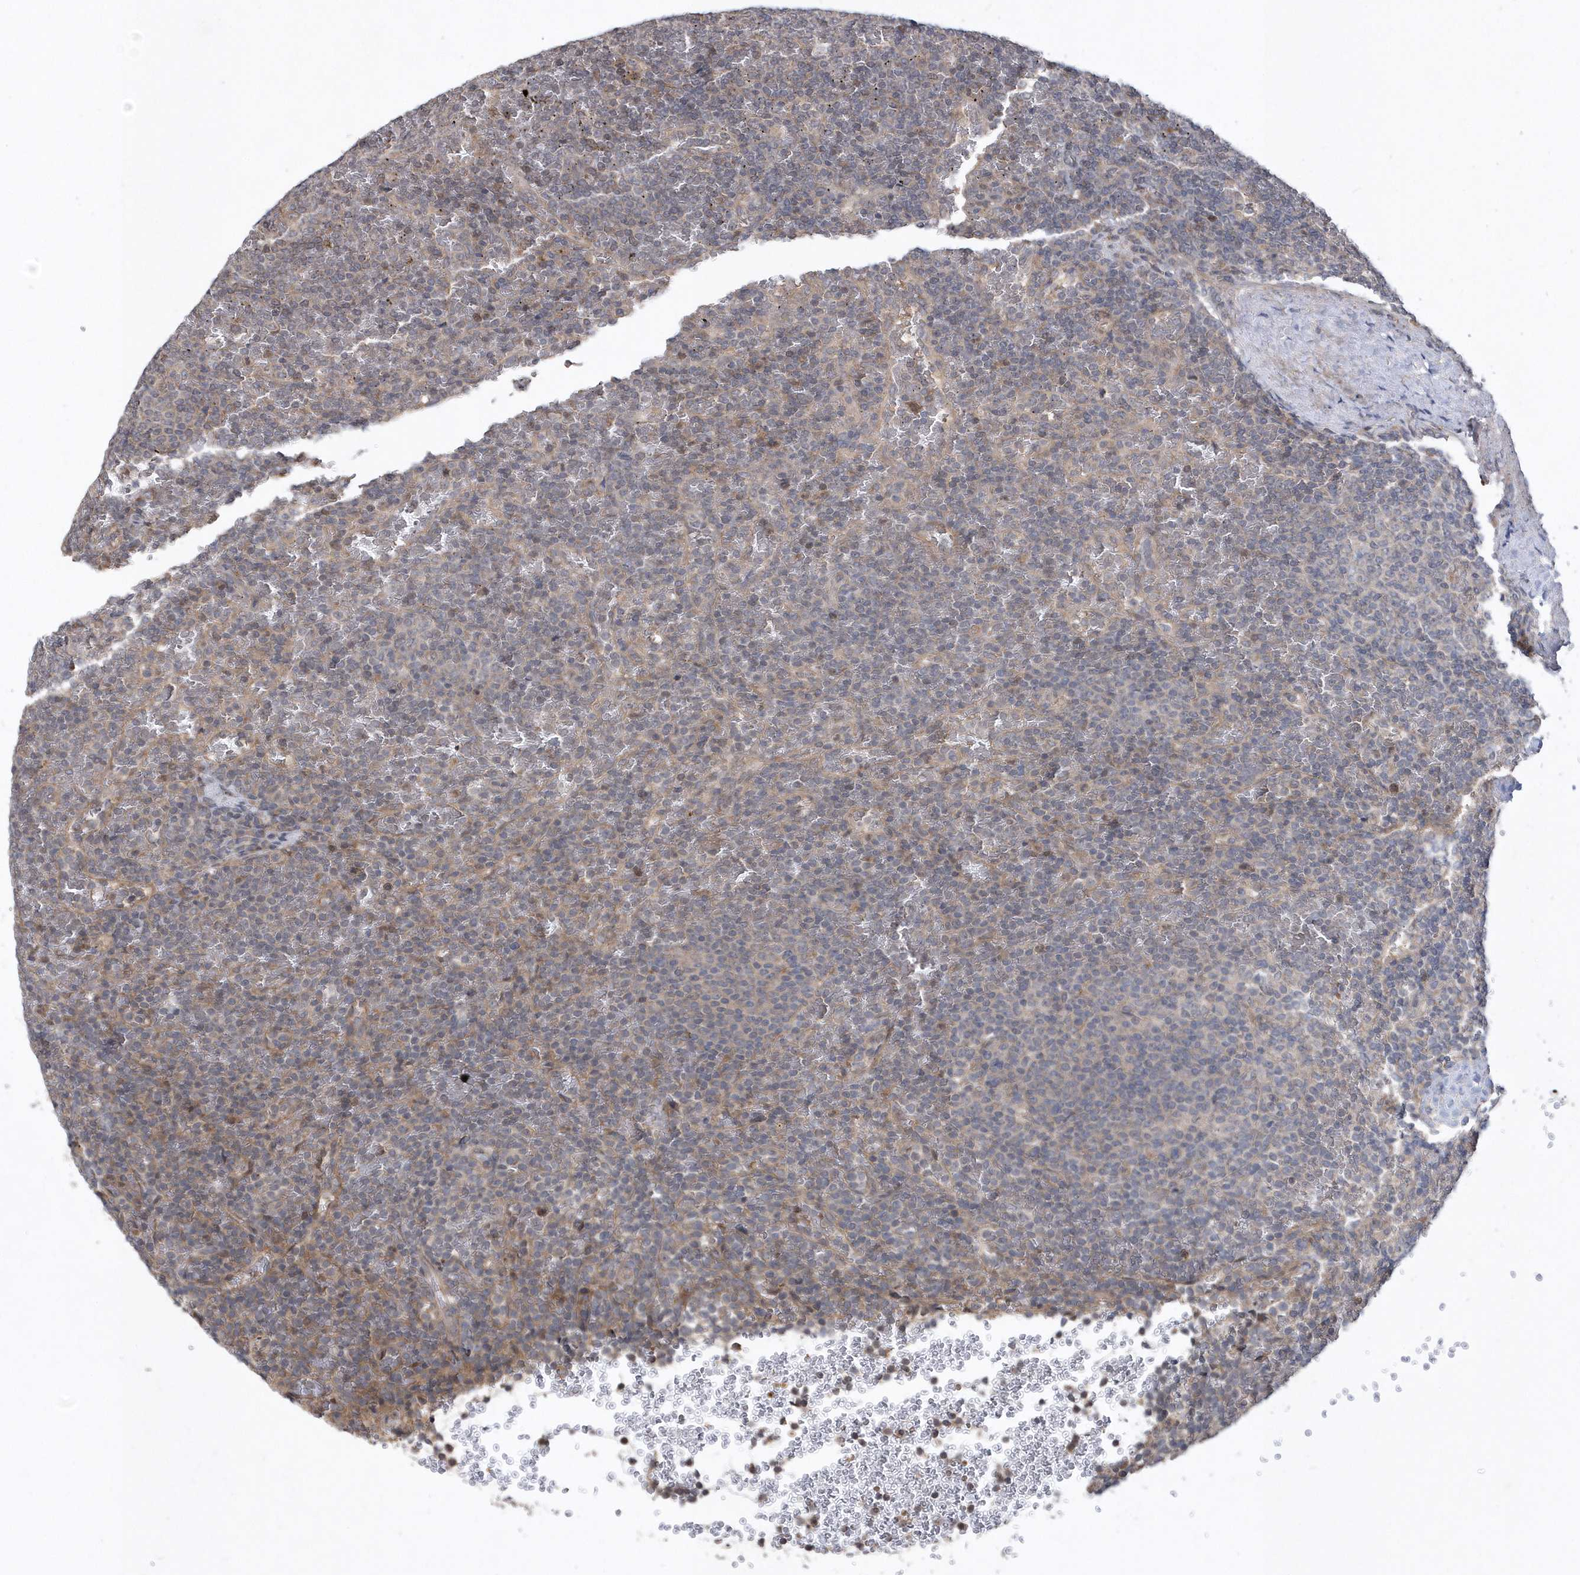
{"staining": {"intensity": "negative", "quantity": "none", "location": "none"}, "tissue": "lymphoma", "cell_type": "Tumor cells", "image_type": "cancer", "snomed": [{"axis": "morphology", "description": "Malignant lymphoma, non-Hodgkin's type, Low grade"}, {"axis": "topography", "description": "Spleen"}], "caption": "There is no significant positivity in tumor cells of low-grade malignant lymphoma, non-Hodgkin's type.", "gene": "HMGCS1", "patient": {"sex": "female", "age": 77}}